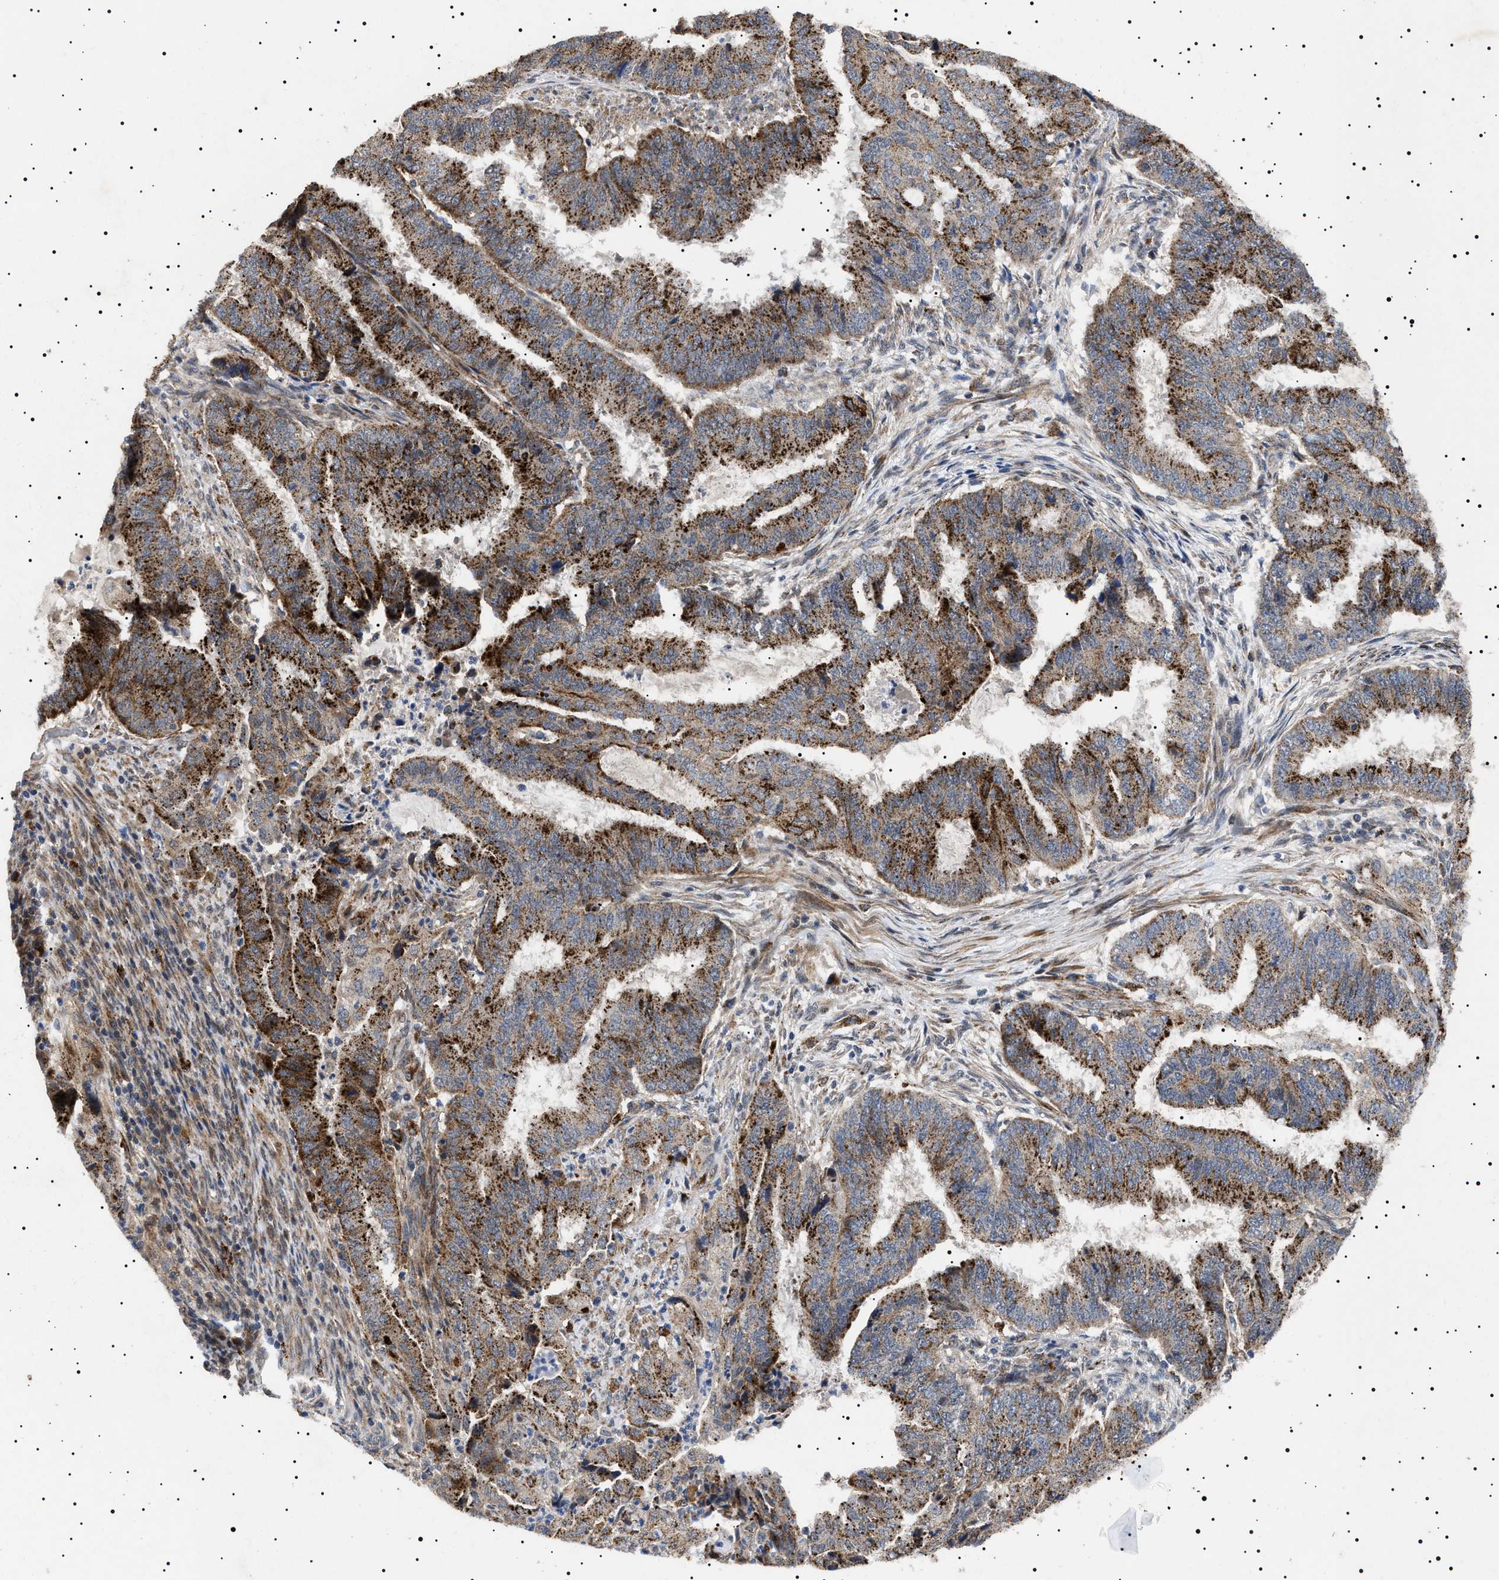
{"staining": {"intensity": "strong", "quantity": "25%-75%", "location": "cytoplasmic/membranous"}, "tissue": "endometrial cancer", "cell_type": "Tumor cells", "image_type": "cancer", "snomed": [{"axis": "morphology", "description": "Adenocarcinoma, NOS"}, {"axis": "topography", "description": "Endometrium"}], "caption": "Immunohistochemistry (IHC) image of neoplastic tissue: human endometrial adenocarcinoma stained using immunohistochemistry displays high levels of strong protein expression localized specifically in the cytoplasmic/membranous of tumor cells, appearing as a cytoplasmic/membranous brown color.", "gene": "RAB34", "patient": {"sex": "female", "age": 51}}